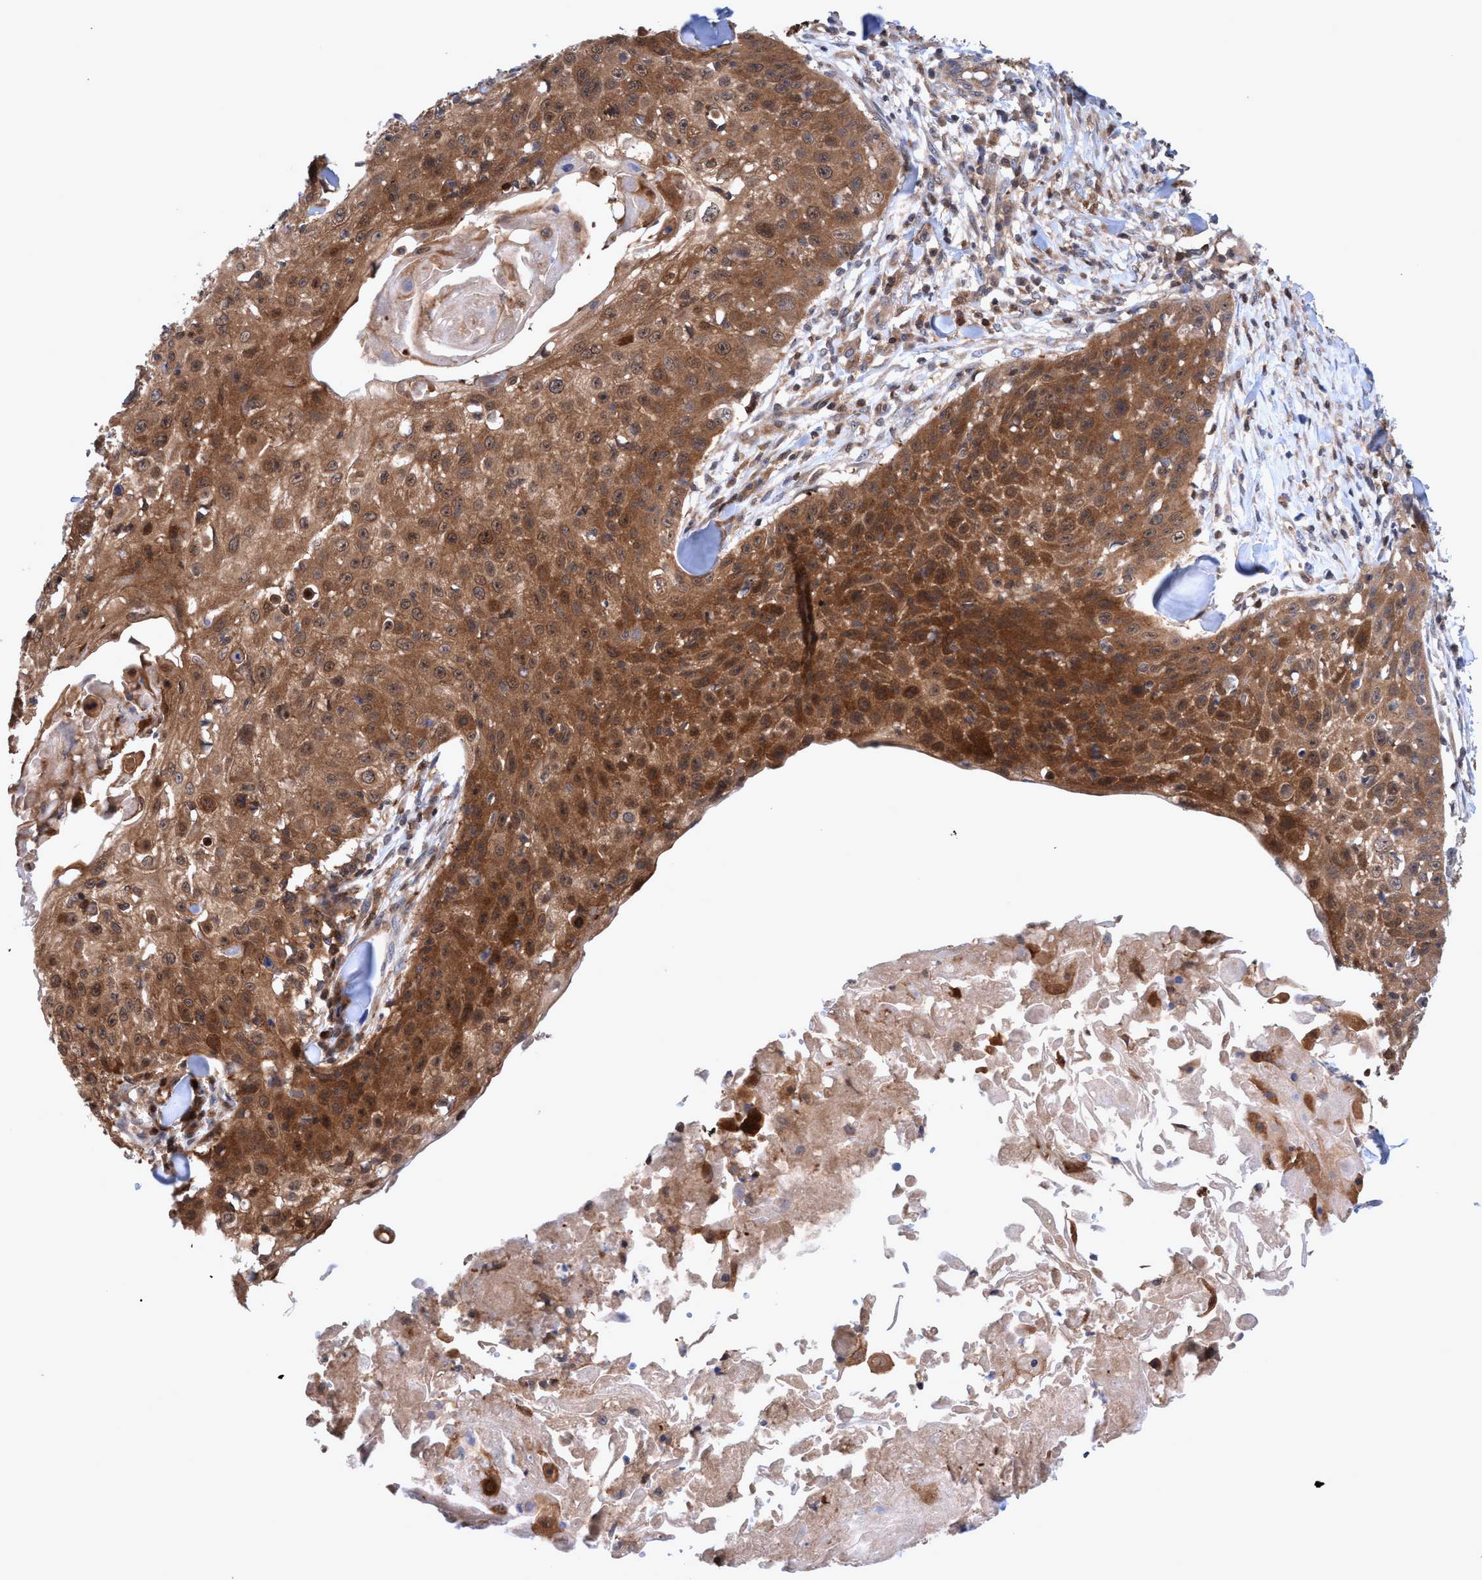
{"staining": {"intensity": "moderate", "quantity": ">75%", "location": "cytoplasmic/membranous"}, "tissue": "skin cancer", "cell_type": "Tumor cells", "image_type": "cancer", "snomed": [{"axis": "morphology", "description": "Squamous cell carcinoma, NOS"}, {"axis": "topography", "description": "Skin"}], "caption": "Squamous cell carcinoma (skin) tissue demonstrates moderate cytoplasmic/membranous expression in approximately >75% of tumor cells", "gene": "GLOD4", "patient": {"sex": "male", "age": 86}}